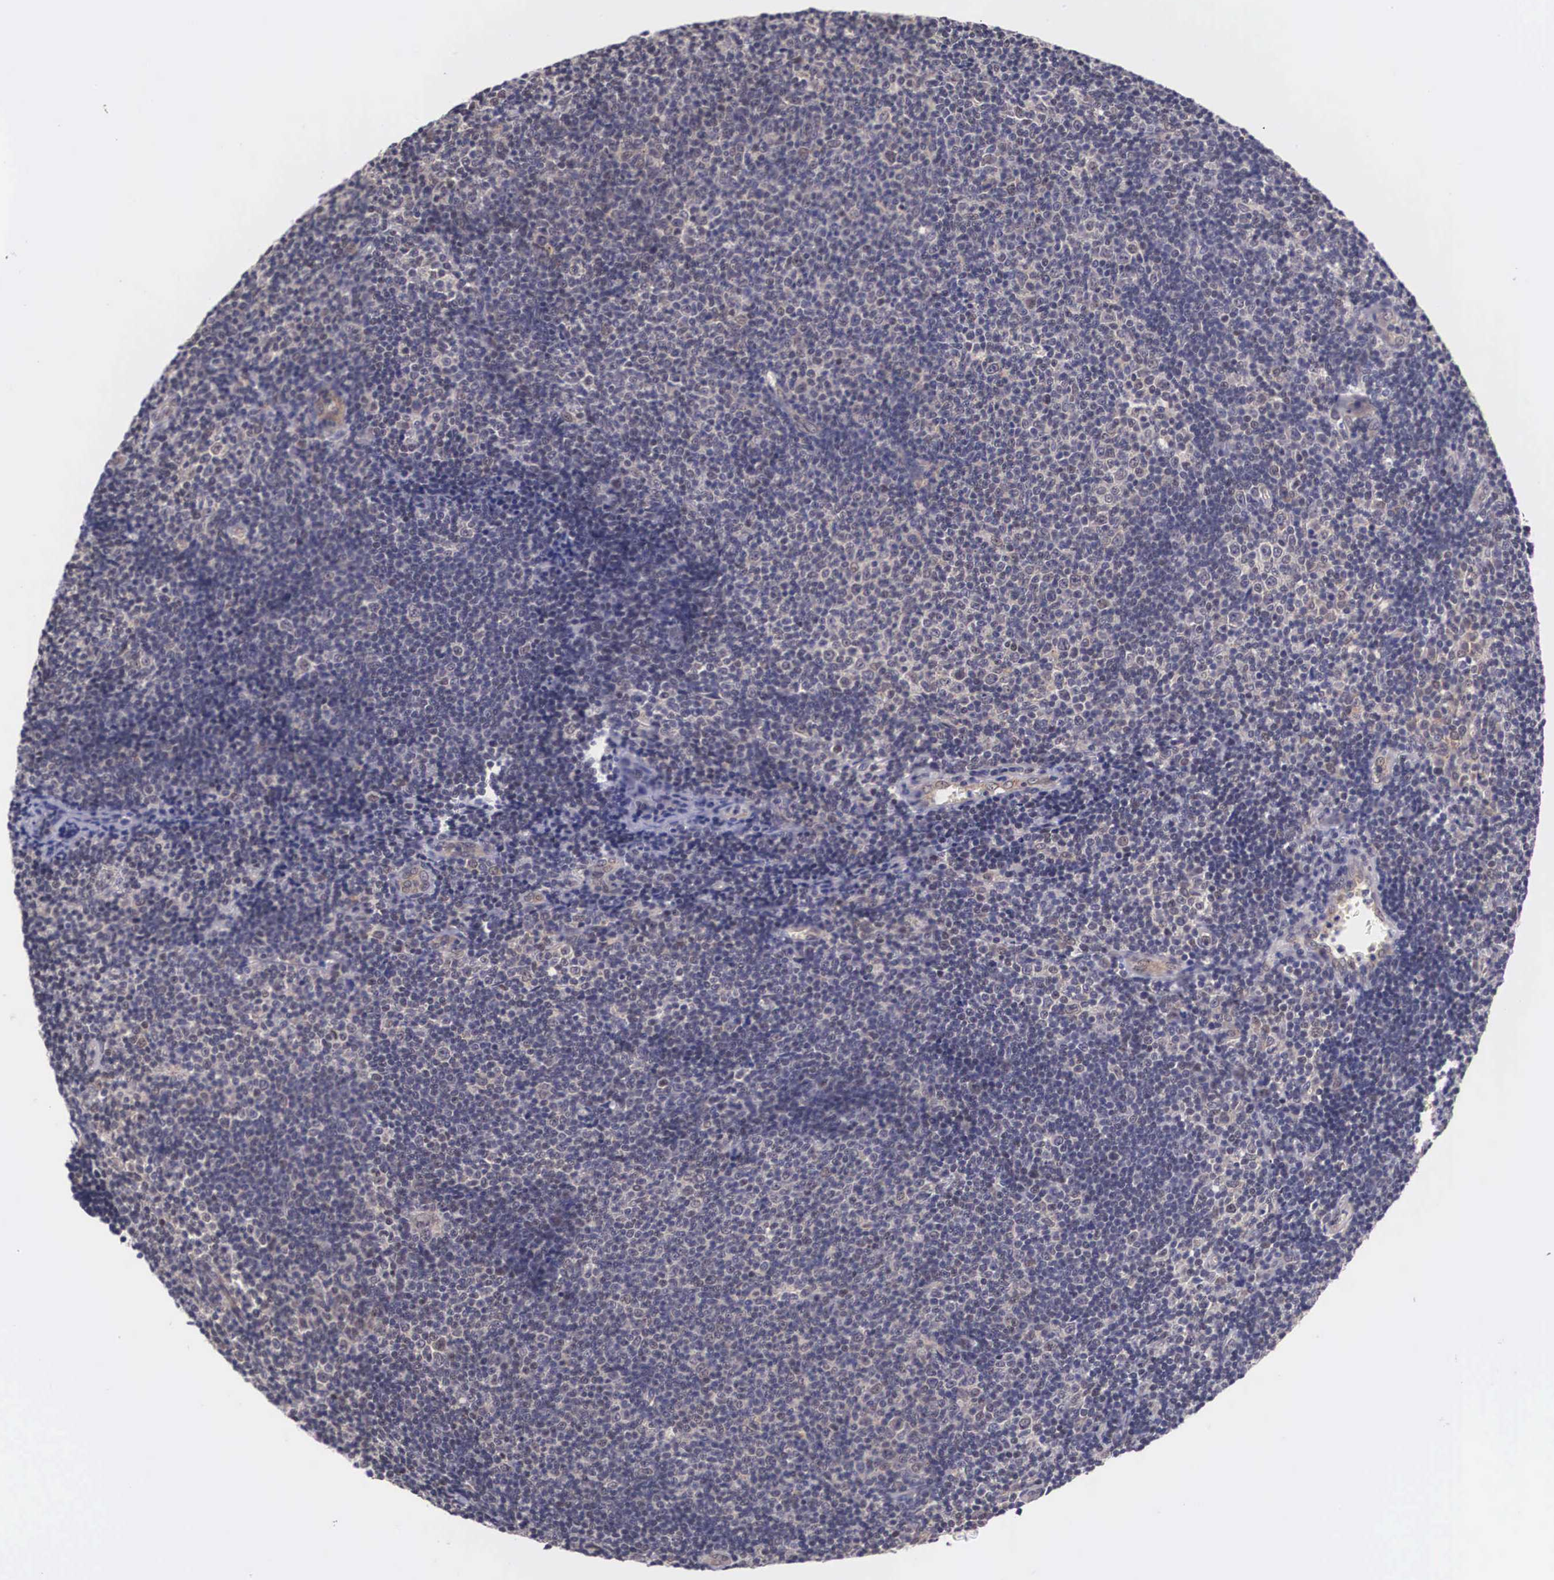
{"staining": {"intensity": "weak", "quantity": "25%-75%", "location": "cytoplasmic/membranous"}, "tissue": "lymphoma", "cell_type": "Tumor cells", "image_type": "cancer", "snomed": [{"axis": "morphology", "description": "Malignant lymphoma, non-Hodgkin's type, Low grade"}, {"axis": "topography", "description": "Lymph node"}], "caption": "Human low-grade malignant lymphoma, non-Hodgkin's type stained for a protein (brown) exhibits weak cytoplasmic/membranous positive positivity in about 25%-75% of tumor cells.", "gene": "OTX2", "patient": {"sex": "male", "age": 49}}